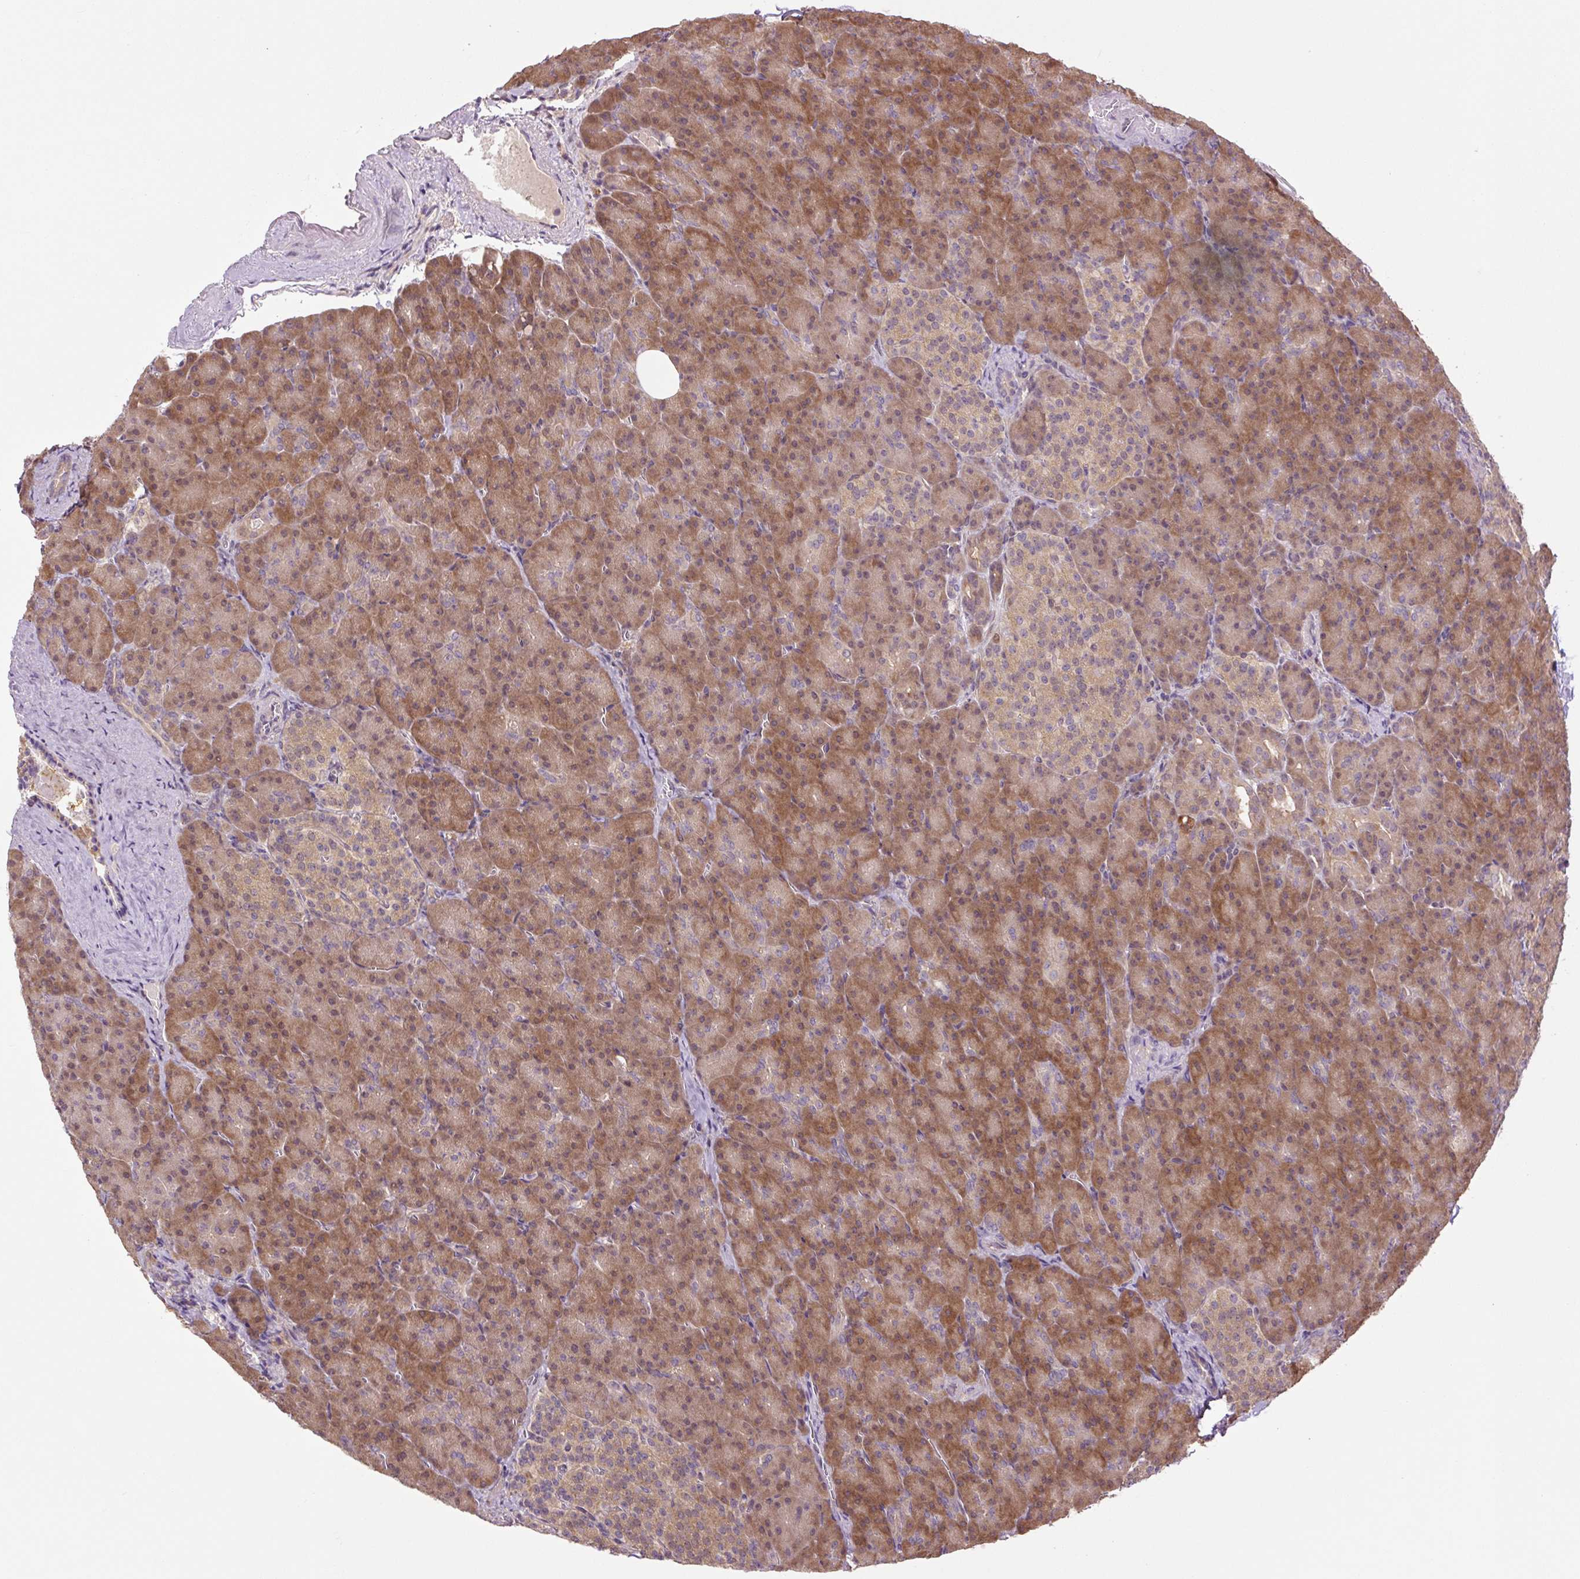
{"staining": {"intensity": "moderate", "quantity": ">75%", "location": "cytoplasmic/membranous"}, "tissue": "pancreas", "cell_type": "Exocrine glandular cells", "image_type": "normal", "snomed": [{"axis": "morphology", "description": "Normal tissue, NOS"}, {"axis": "topography", "description": "Pancreas"}], "caption": "A photomicrograph of human pancreas stained for a protein displays moderate cytoplasmic/membranous brown staining in exocrine glandular cells.", "gene": "TPT1", "patient": {"sex": "female", "age": 74}}